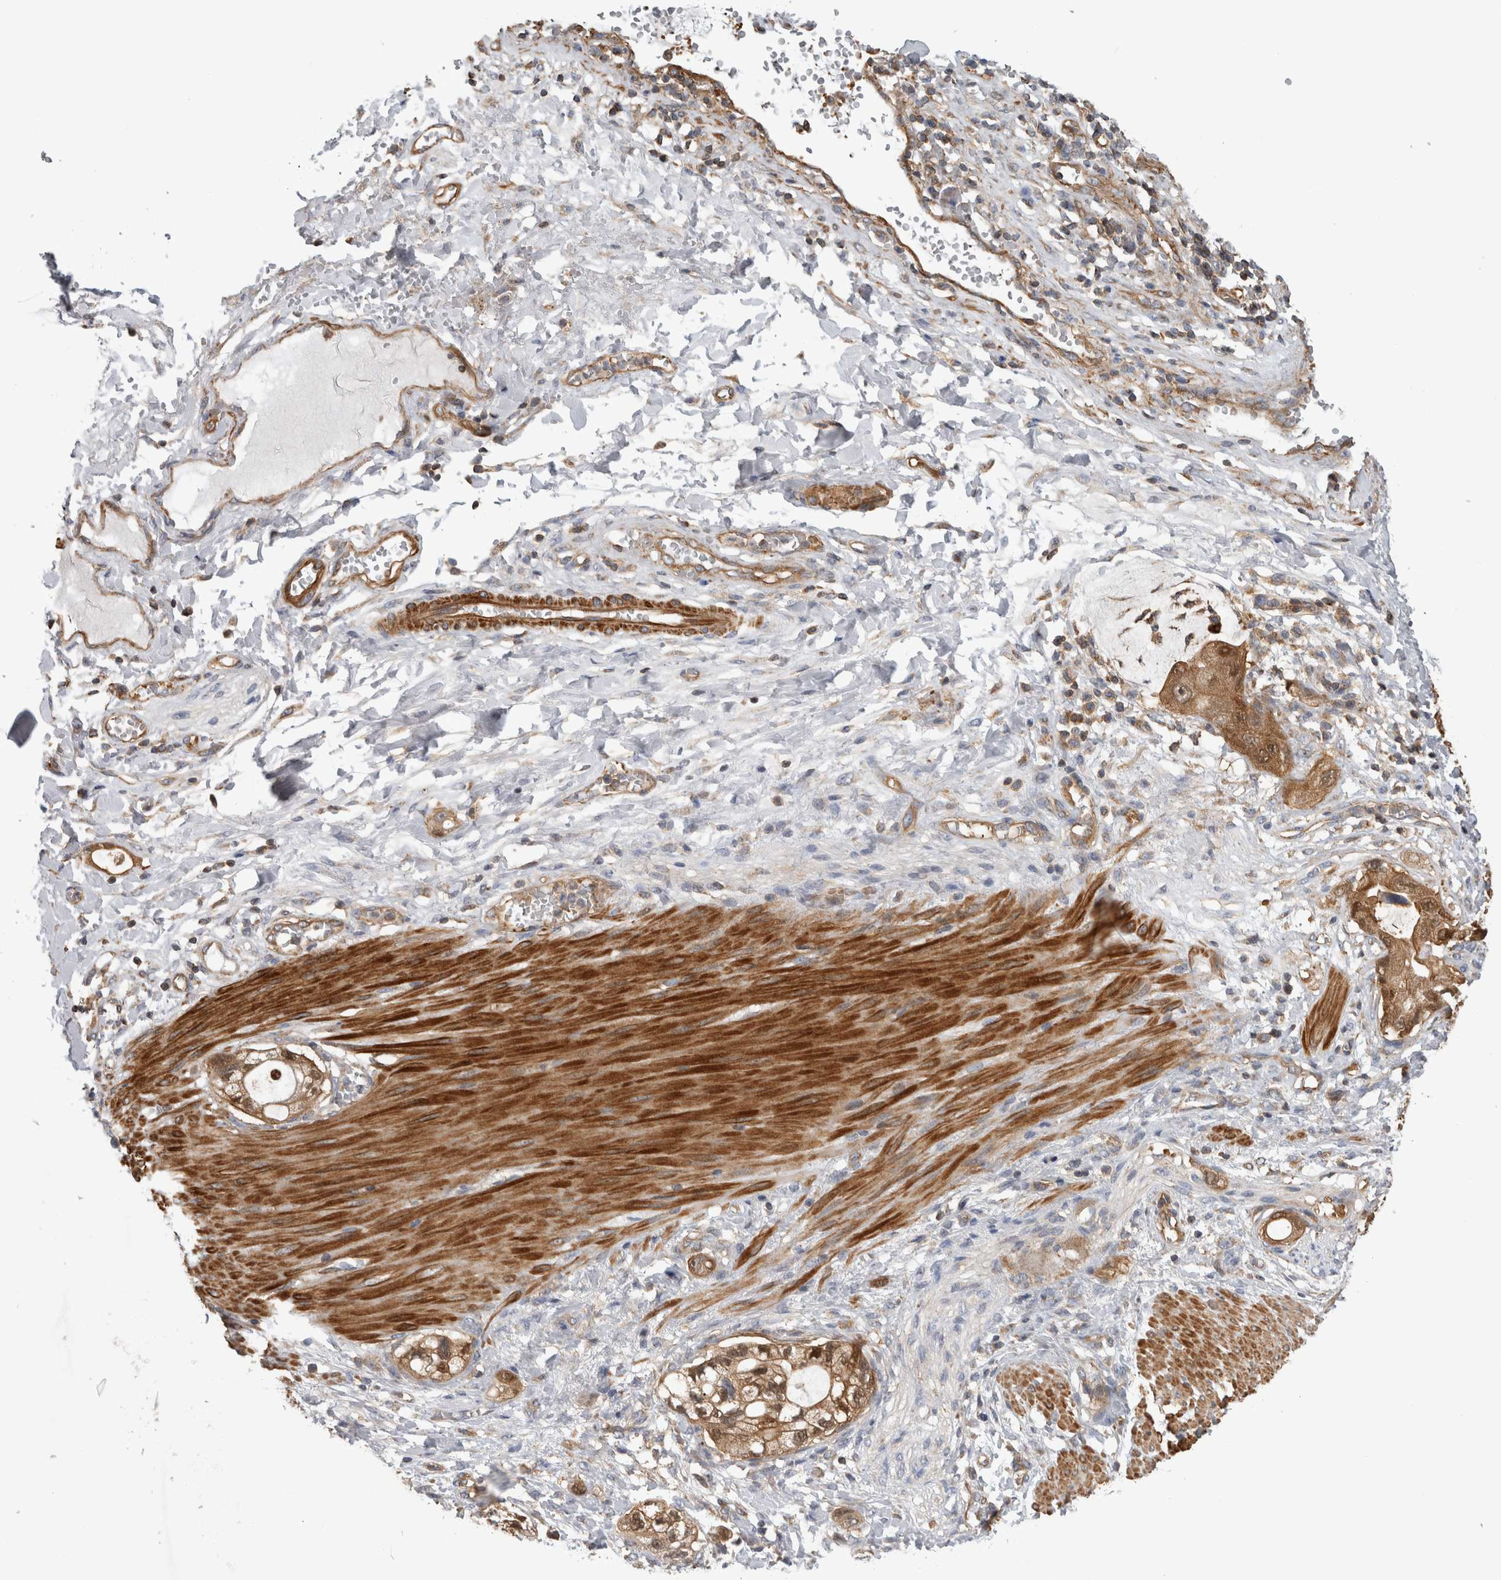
{"staining": {"intensity": "moderate", "quantity": ">75%", "location": "cytoplasmic/membranous,nuclear"}, "tissue": "stomach cancer", "cell_type": "Tumor cells", "image_type": "cancer", "snomed": [{"axis": "morphology", "description": "Adenocarcinoma, NOS"}, {"axis": "topography", "description": "Stomach"}, {"axis": "topography", "description": "Stomach, lower"}], "caption": "The micrograph shows staining of stomach cancer (adenocarcinoma), revealing moderate cytoplasmic/membranous and nuclear protein positivity (brown color) within tumor cells. (Brightfield microscopy of DAB IHC at high magnification).", "gene": "SFXN2", "patient": {"sex": "female", "age": 48}}